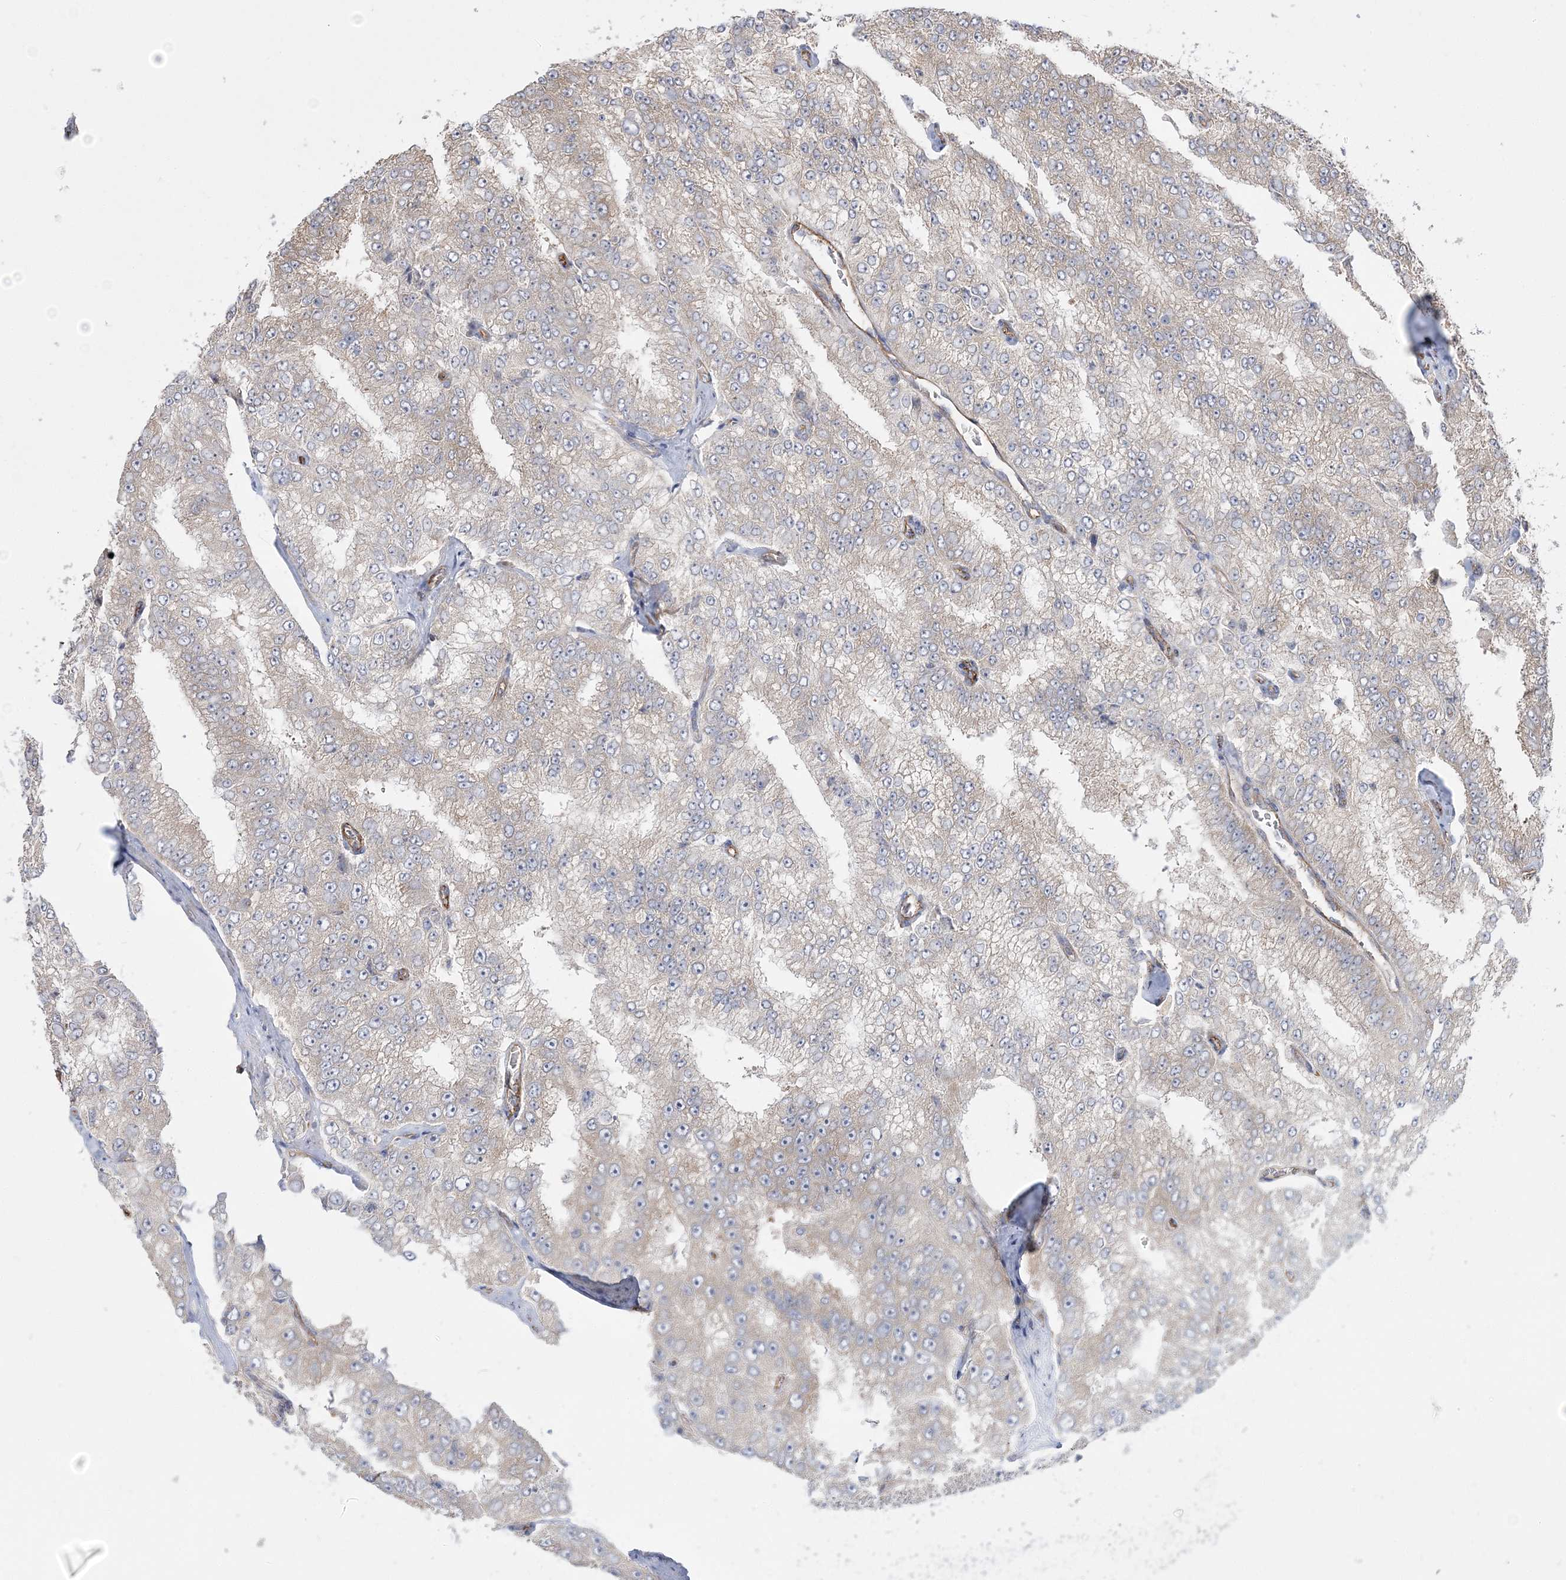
{"staining": {"intensity": "negative", "quantity": "none", "location": "none"}, "tissue": "prostate cancer", "cell_type": "Tumor cells", "image_type": "cancer", "snomed": [{"axis": "morphology", "description": "Adenocarcinoma, High grade"}, {"axis": "topography", "description": "Prostate"}], "caption": "Immunohistochemical staining of prostate high-grade adenocarcinoma reveals no significant staining in tumor cells.", "gene": "FARSB", "patient": {"sex": "male", "age": 58}}